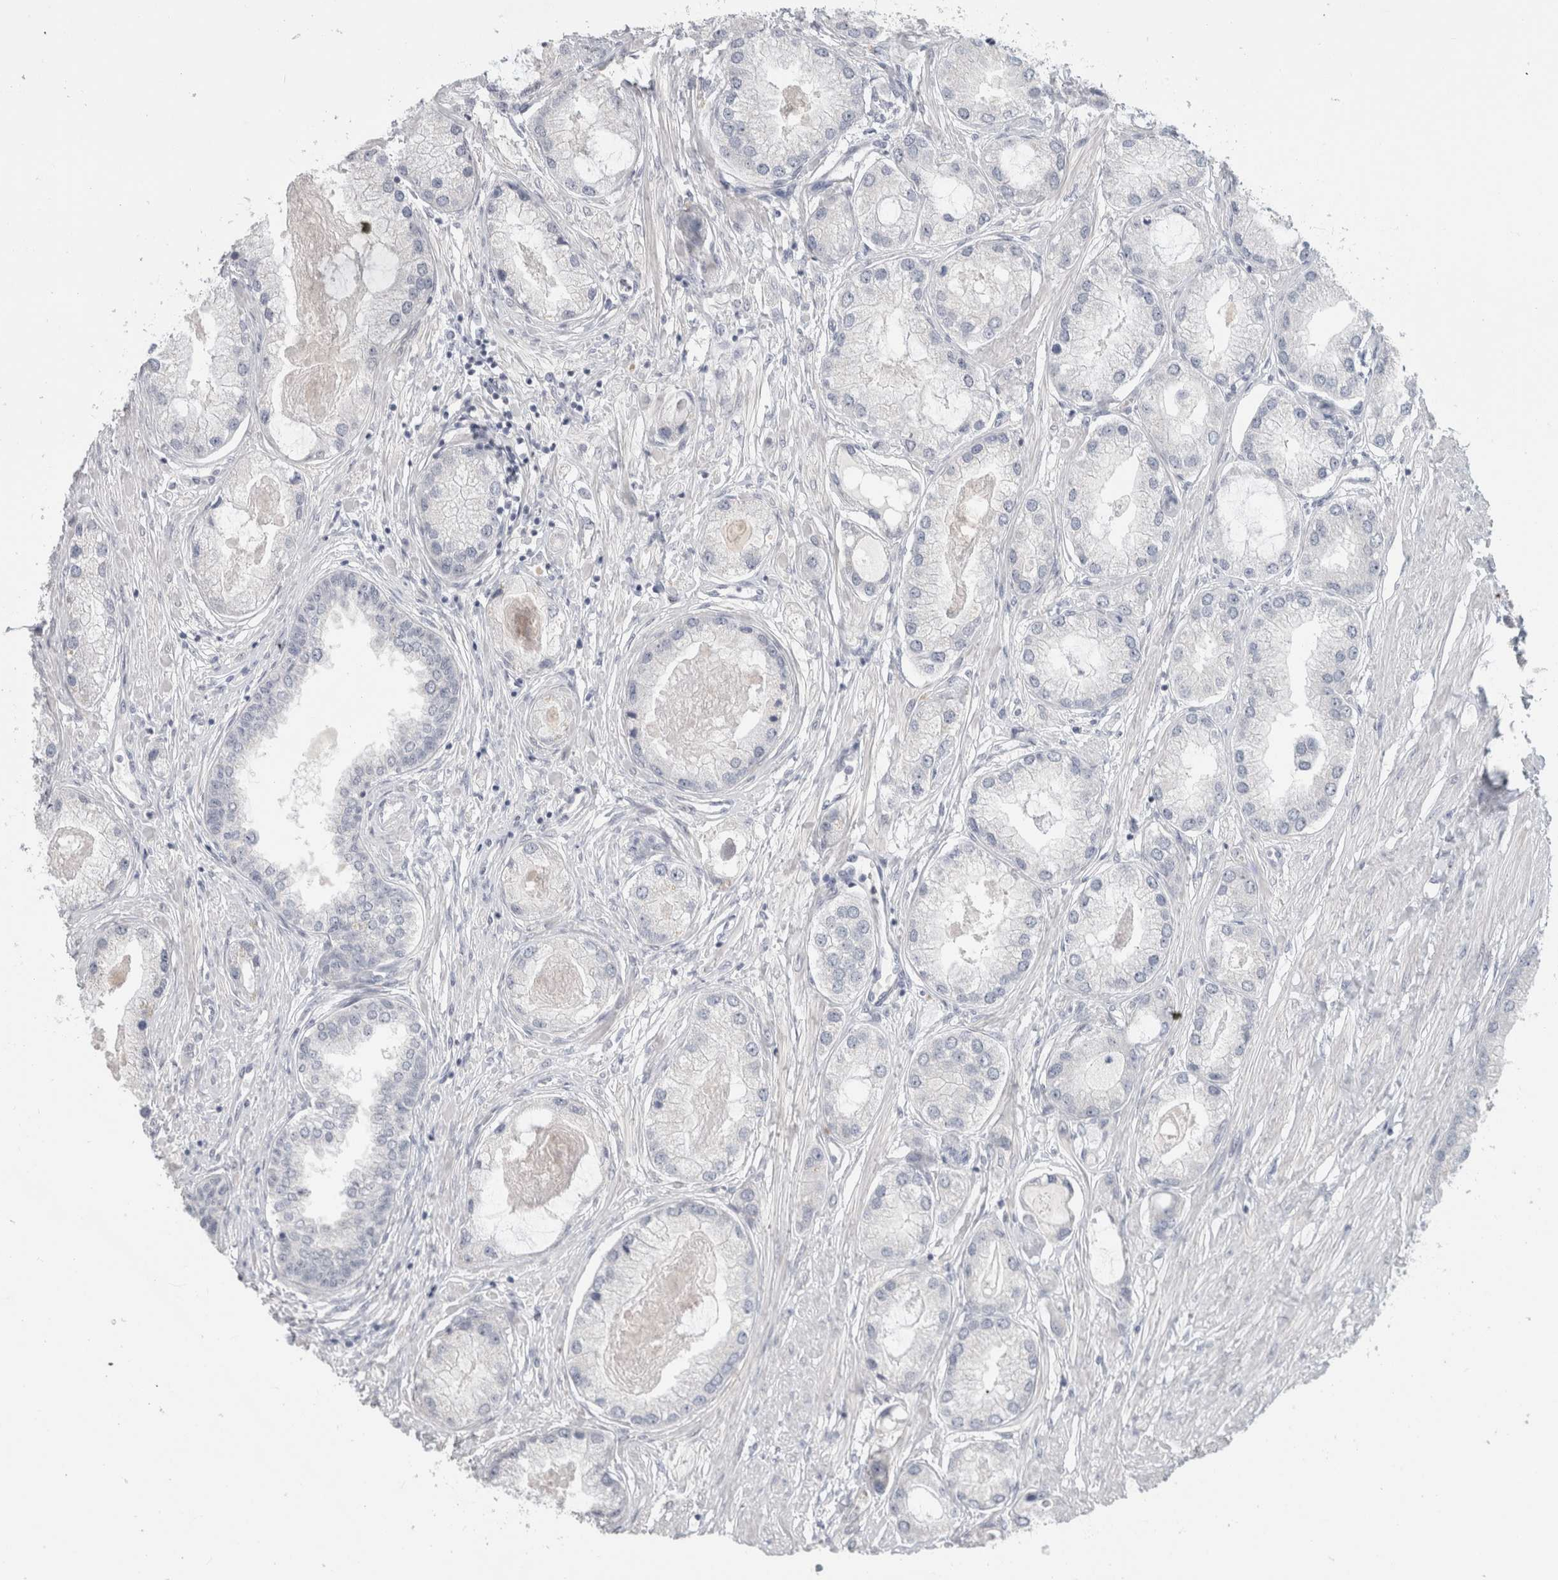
{"staining": {"intensity": "negative", "quantity": "none", "location": "none"}, "tissue": "prostate cancer", "cell_type": "Tumor cells", "image_type": "cancer", "snomed": [{"axis": "morphology", "description": "Adenocarcinoma, Low grade"}, {"axis": "topography", "description": "Prostate"}], "caption": "Immunohistochemistry micrograph of prostate low-grade adenocarcinoma stained for a protein (brown), which exhibits no expression in tumor cells.", "gene": "FMR1NB", "patient": {"sex": "male", "age": 62}}